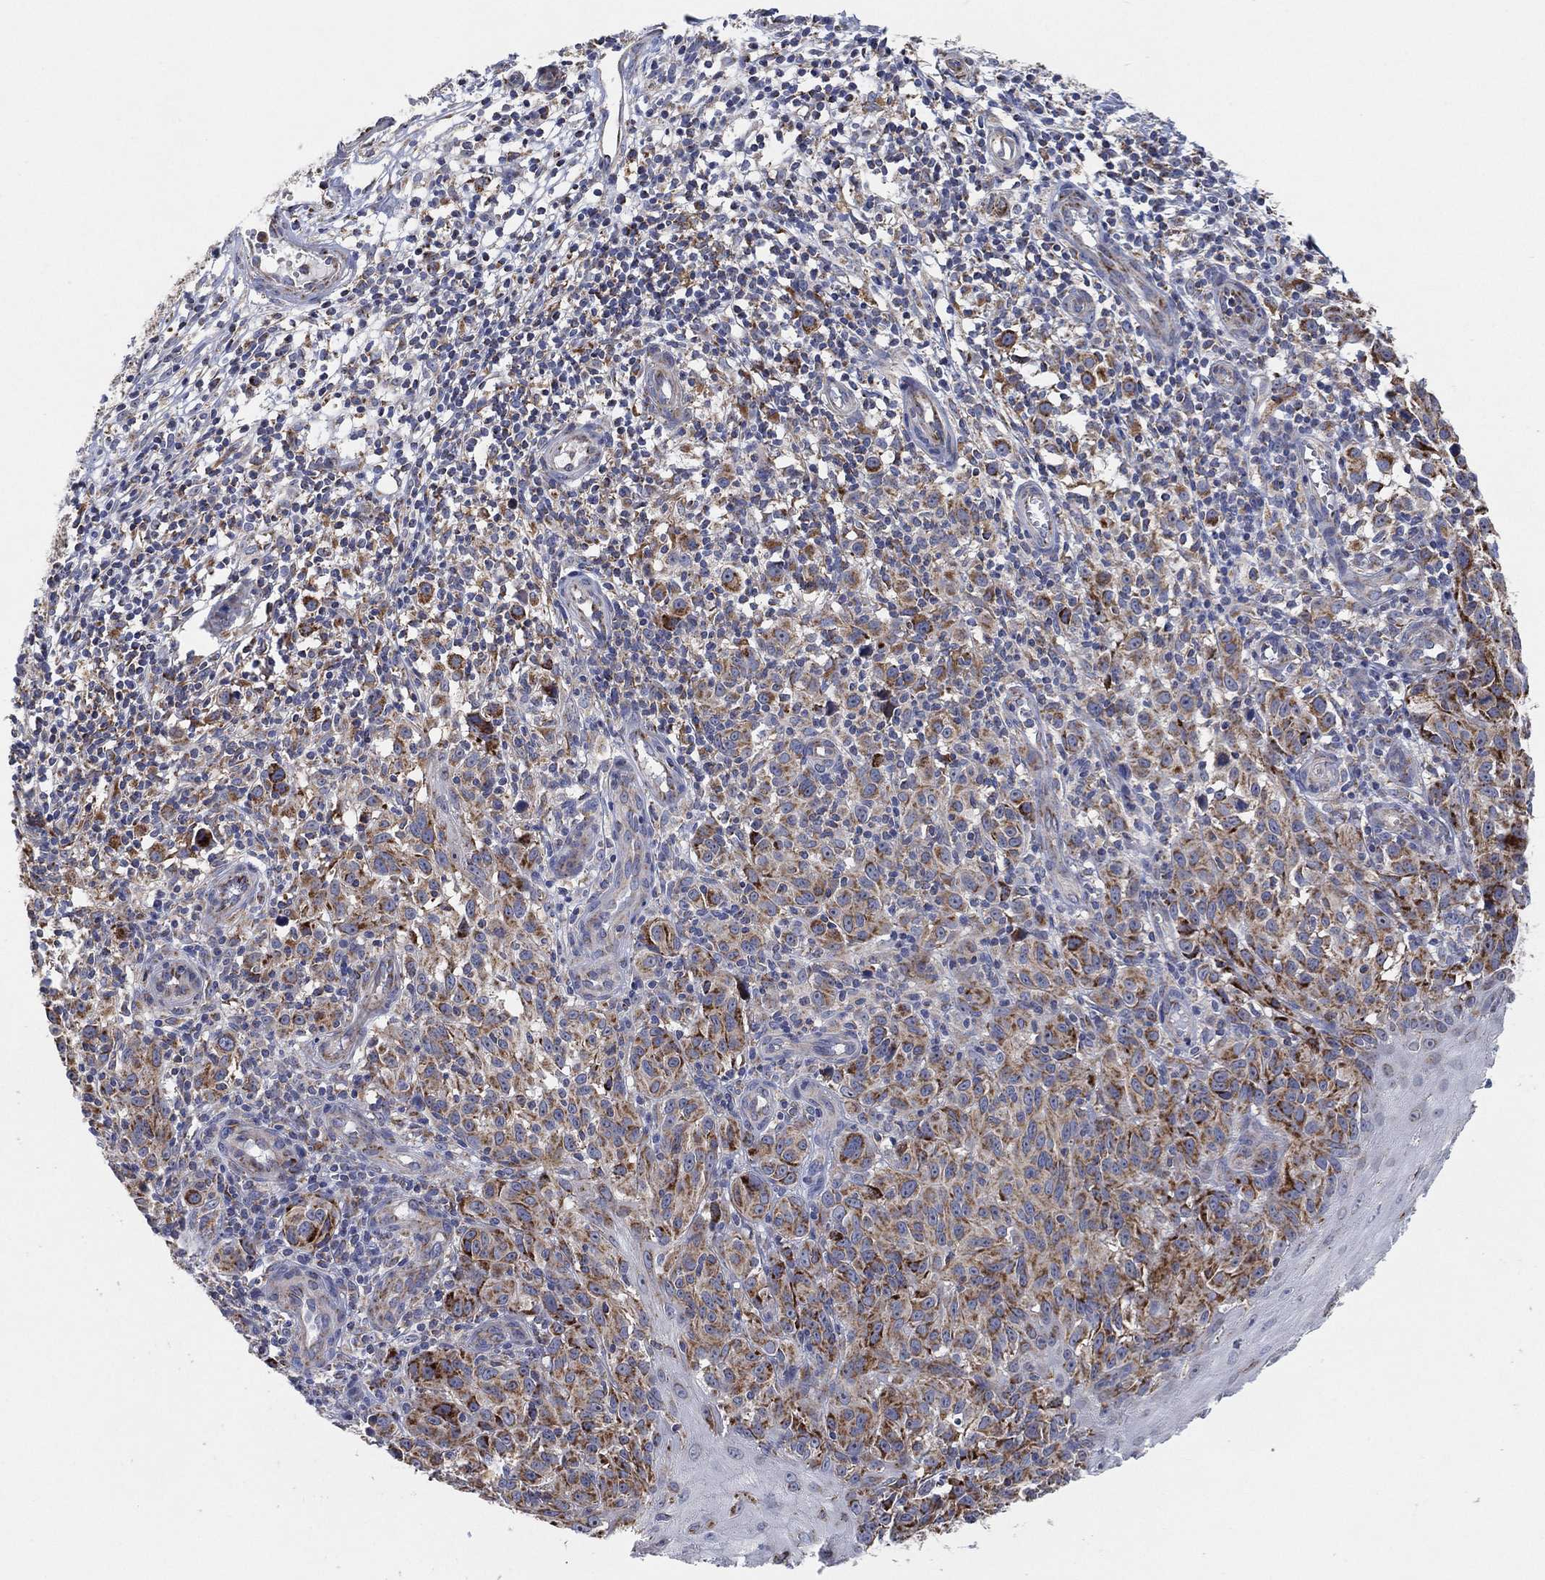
{"staining": {"intensity": "strong", "quantity": "25%-75%", "location": "cytoplasmic/membranous"}, "tissue": "melanoma", "cell_type": "Tumor cells", "image_type": "cancer", "snomed": [{"axis": "morphology", "description": "Malignant melanoma, NOS"}, {"axis": "topography", "description": "Skin"}], "caption": "Immunohistochemistry (IHC) image of malignant melanoma stained for a protein (brown), which exhibits high levels of strong cytoplasmic/membranous positivity in about 25%-75% of tumor cells.", "gene": "GCAT", "patient": {"sex": "female", "age": 53}}